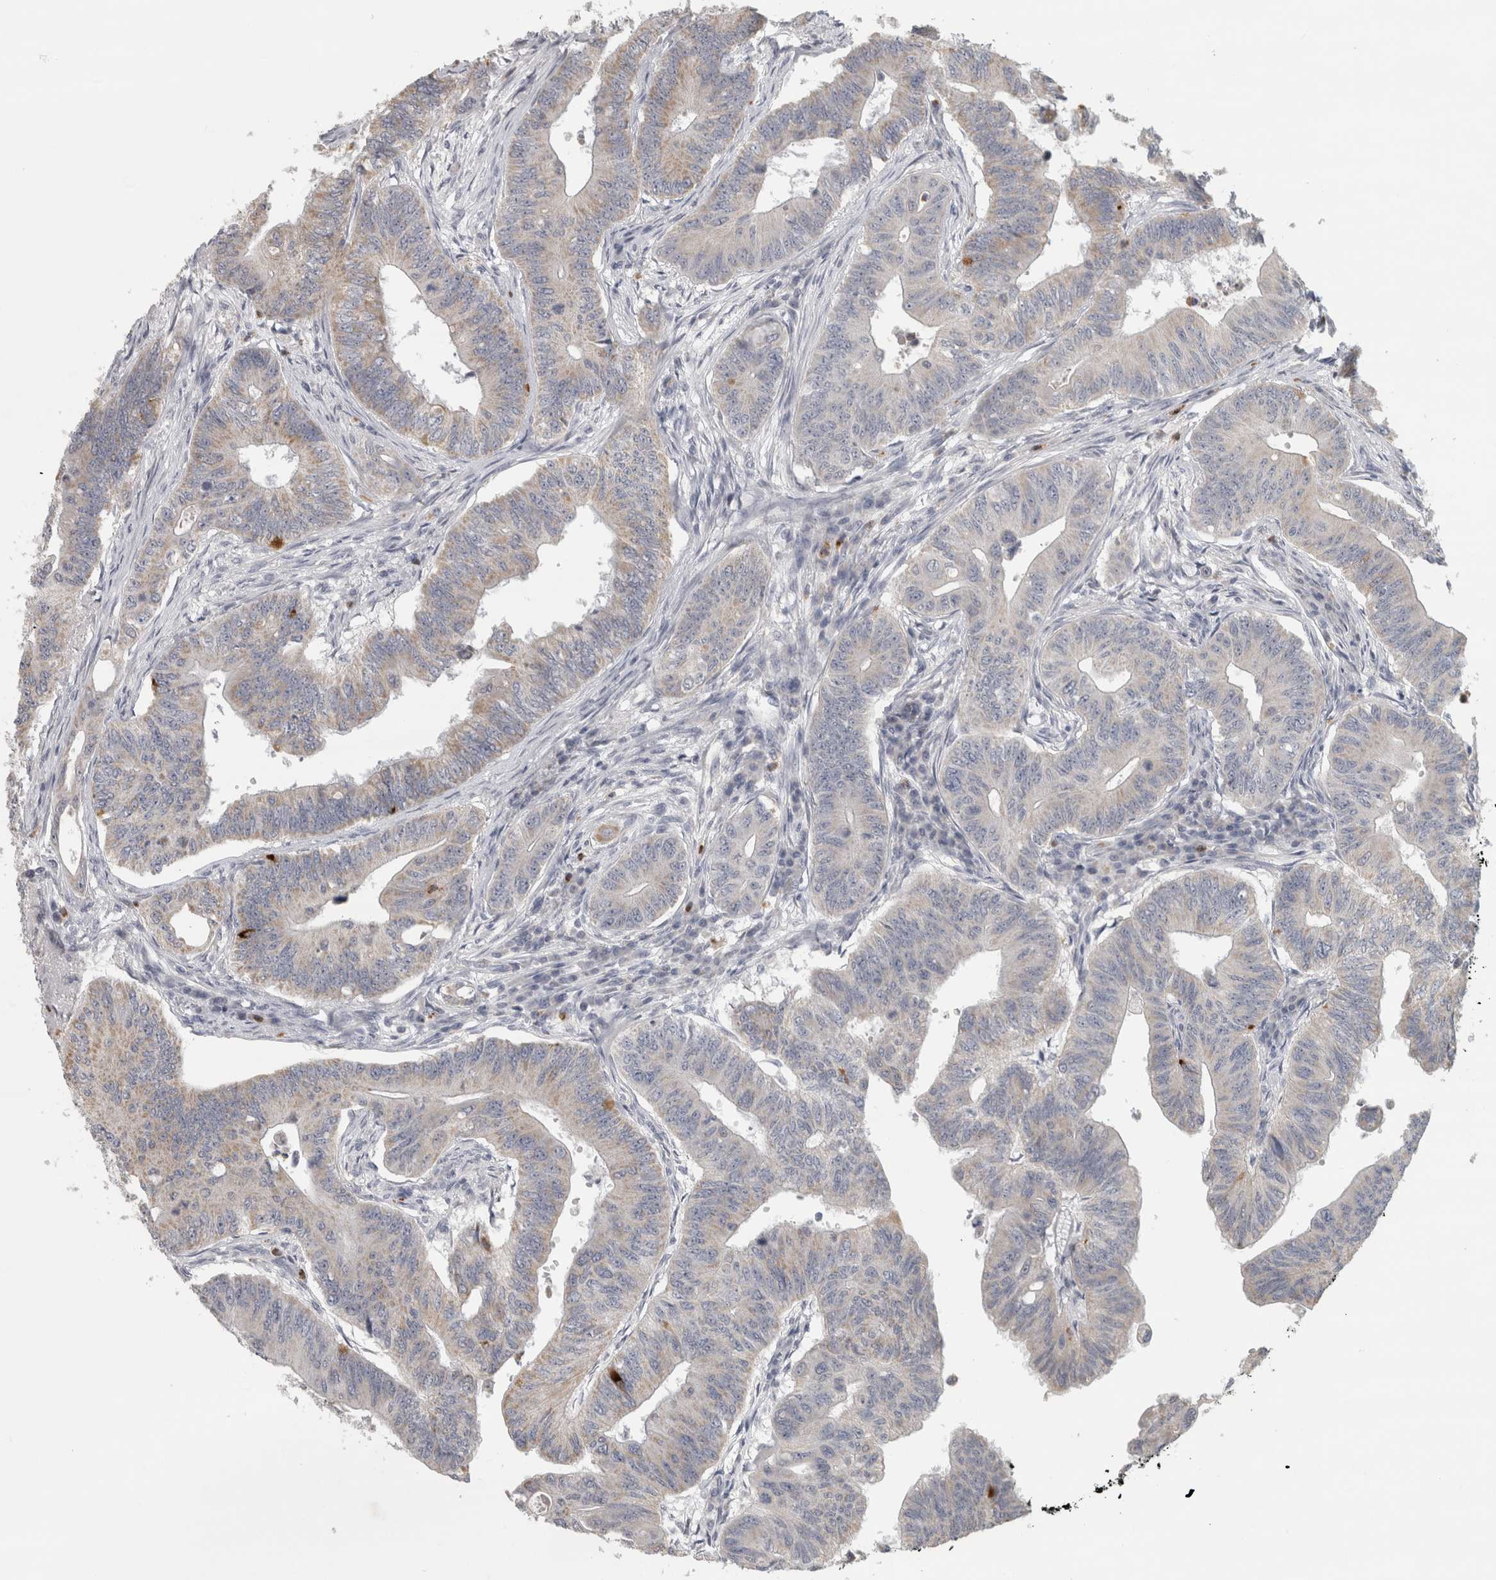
{"staining": {"intensity": "weak", "quantity": "<25%", "location": "cytoplasmic/membranous"}, "tissue": "colorectal cancer", "cell_type": "Tumor cells", "image_type": "cancer", "snomed": [{"axis": "morphology", "description": "Adenoma, NOS"}, {"axis": "morphology", "description": "Adenocarcinoma, NOS"}, {"axis": "topography", "description": "Colon"}], "caption": "Tumor cells are negative for brown protein staining in adenoma (colorectal).", "gene": "PTPRN2", "patient": {"sex": "male", "age": 79}}